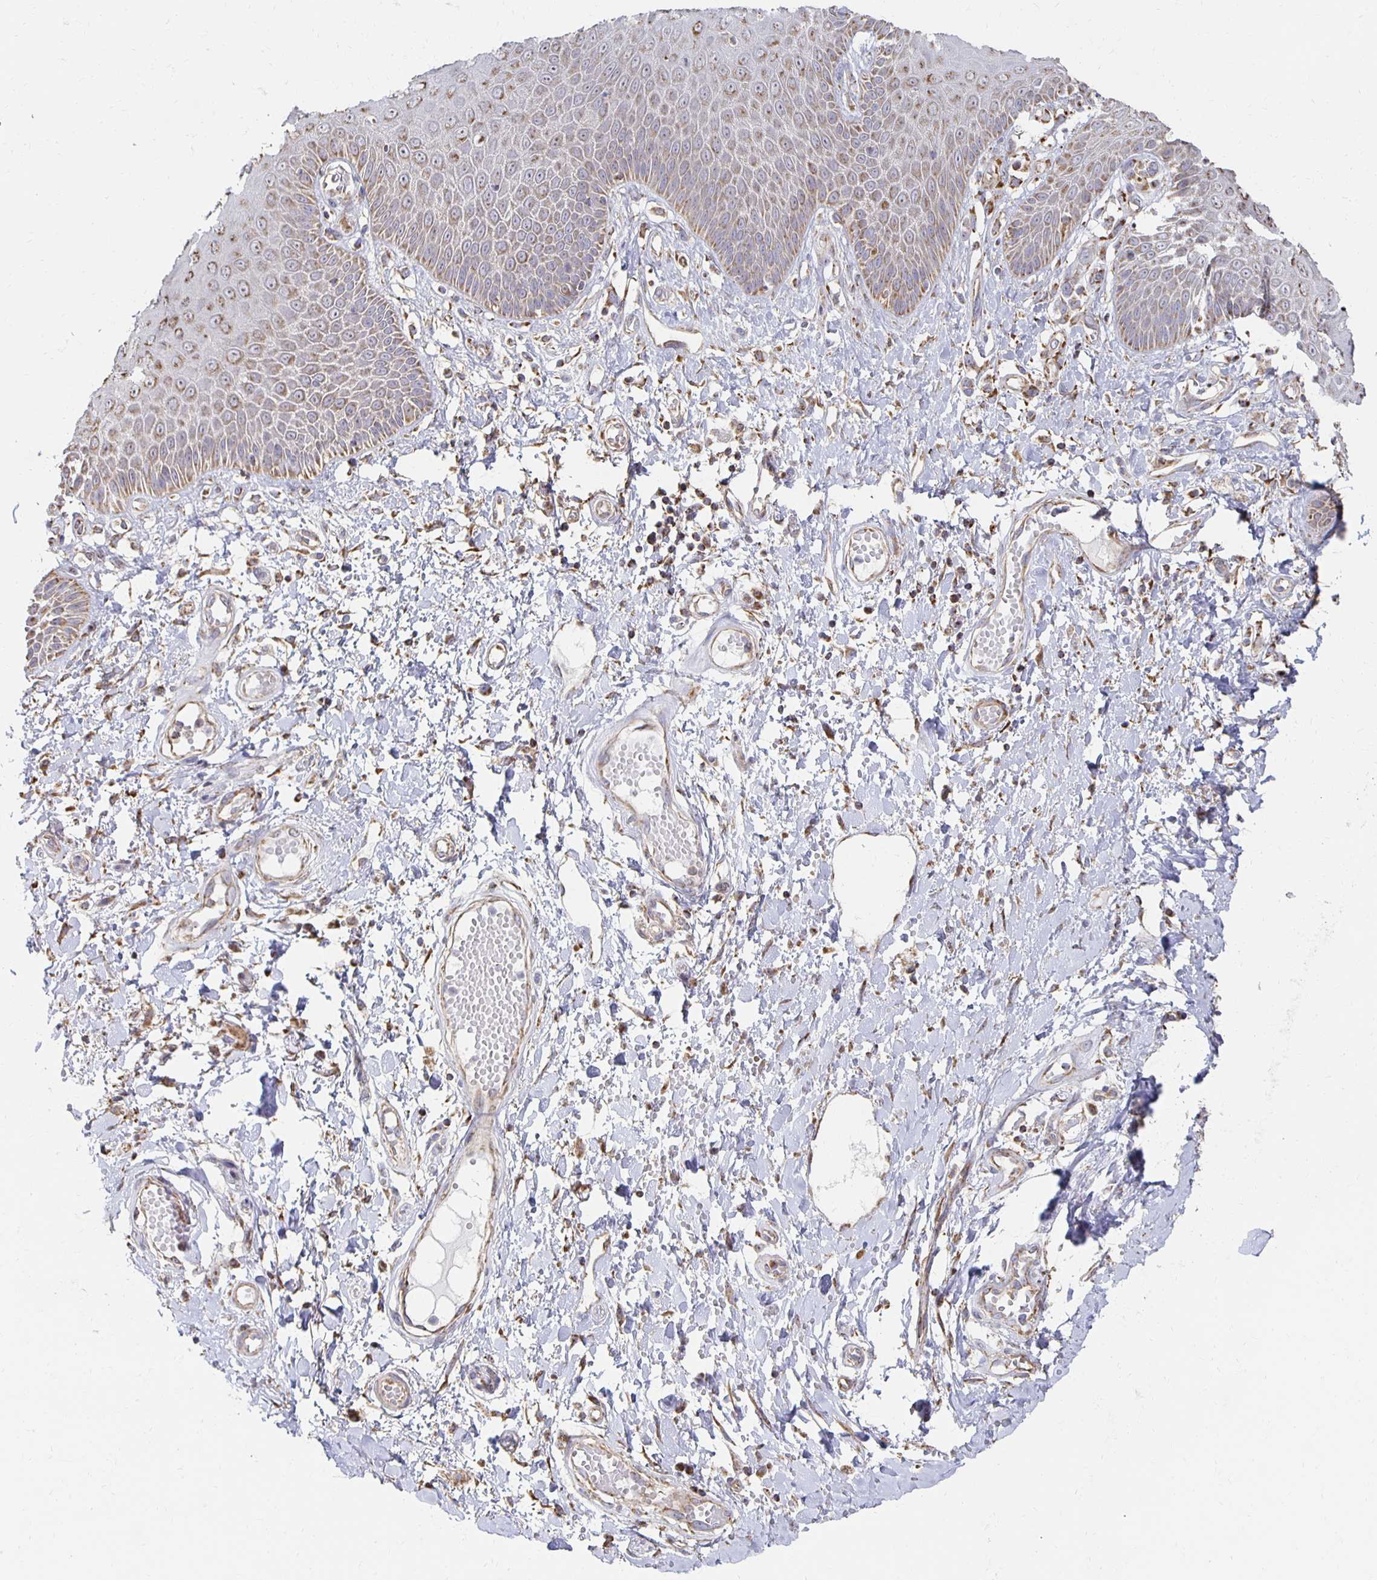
{"staining": {"intensity": "weak", "quantity": "25%-75%", "location": "cytoplasmic/membranous"}, "tissue": "skin", "cell_type": "Epidermal cells", "image_type": "normal", "snomed": [{"axis": "morphology", "description": "Normal tissue, NOS"}, {"axis": "topography", "description": "Anal"}, {"axis": "topography", "description": "Peripheral nerve tissue"}], "caption": "Skin stained with DAB immunohistochemistry displays low levels of weak cytoplasmic/membranous expression in about 25%-75% of epidermal cells.", "gene": "NKX2", "patient": {"sex": "male", "age": 78}}